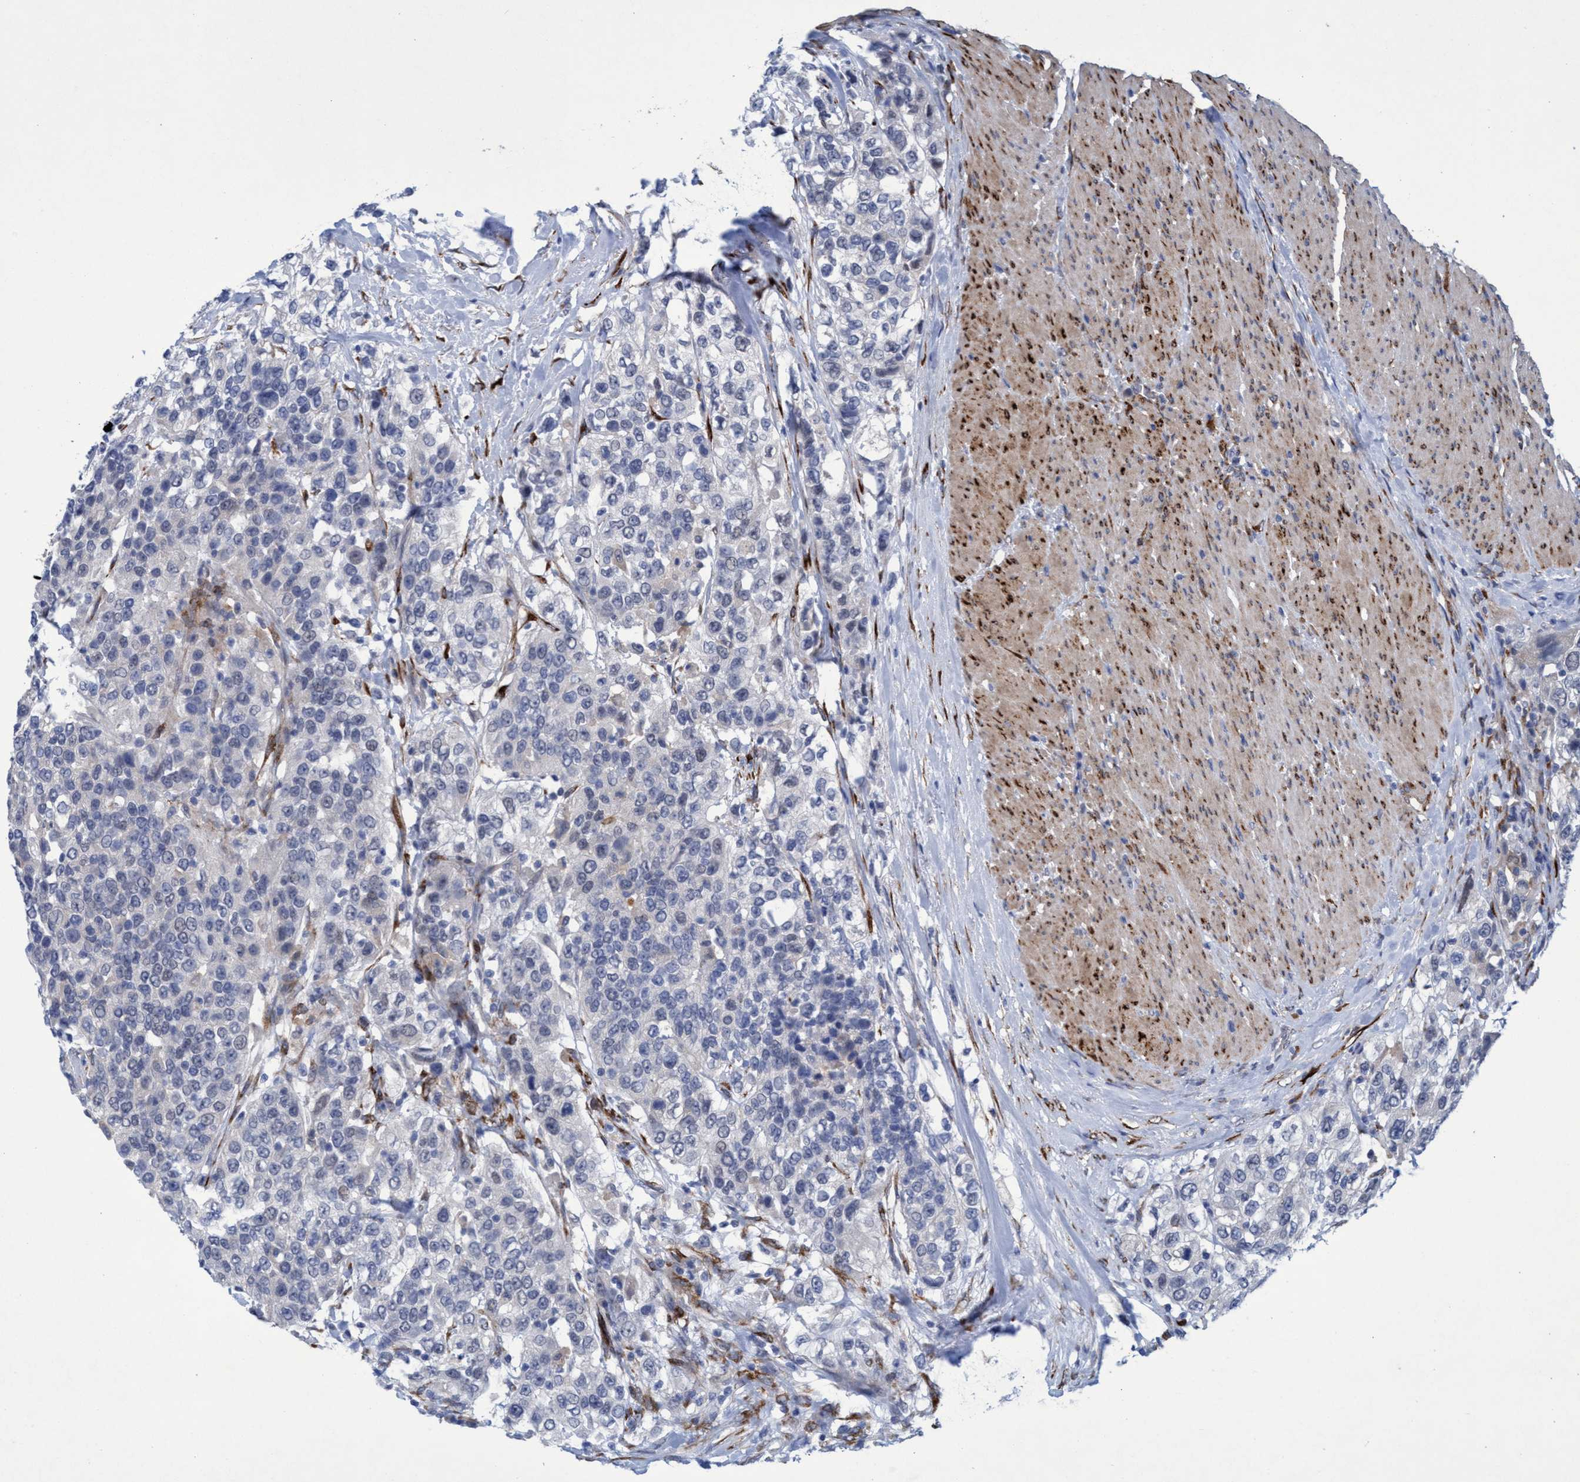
{"staining": {"intensity": "negative", "quantity": "none", "location": "none"}, "tissue": "urothelial cancer", "cell_type": "Tumor cells", "image_type": "cancer", "snomed": [{"axis": "morphology", "description": "Urothelial carcinoma, High grade"}, {"axis": "topography", "description": "Urinary bladder"}], "caption": "This is an IHC image of urothelial carcinoma (high-grade). There is no staining in tumor cells.", "gene": "SLC43A2", "patient": {"sex": "female", "age": 80}}